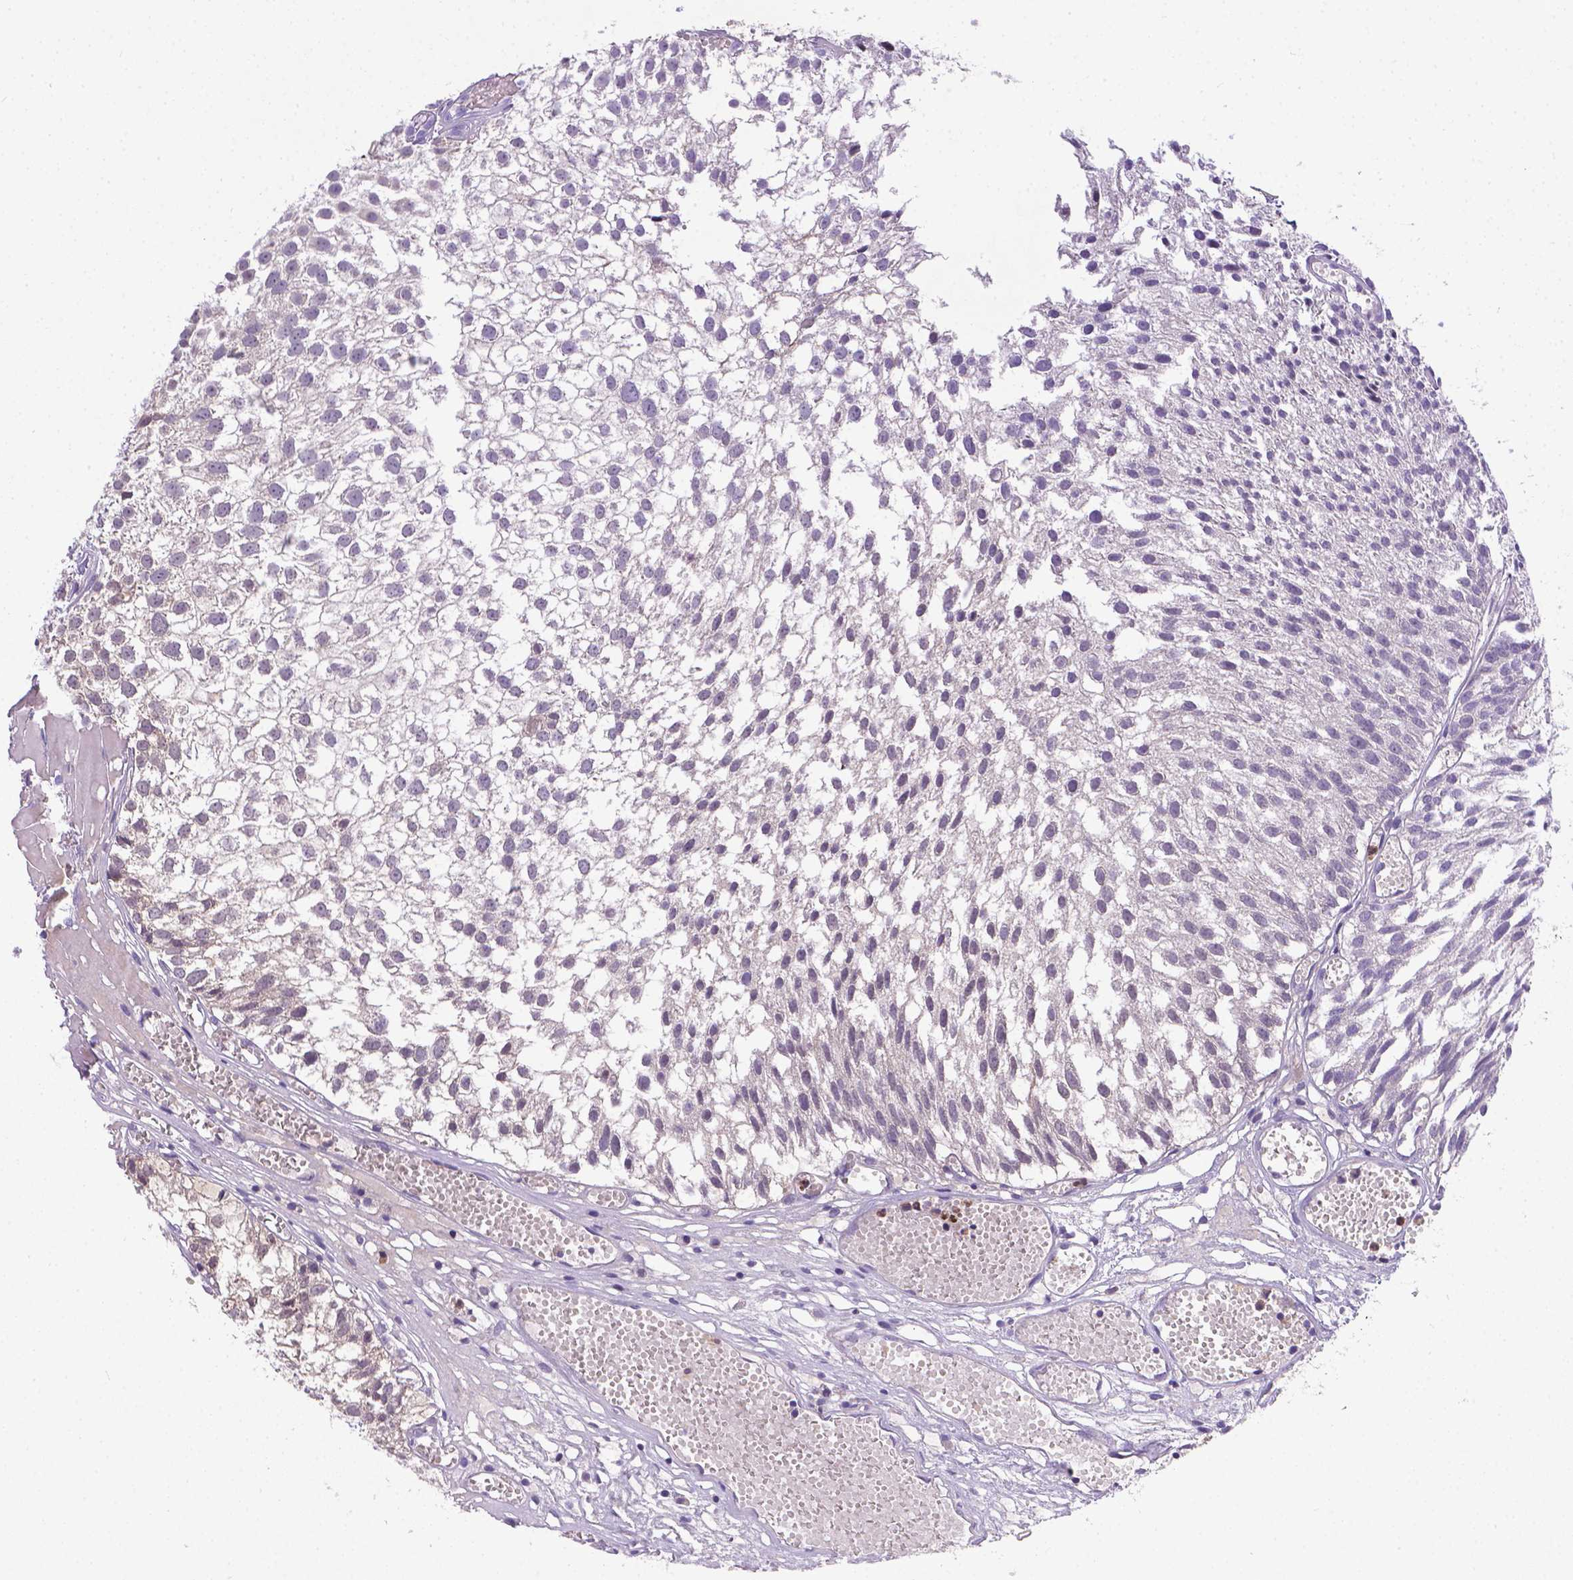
{"staining": {"intensity": "negative", "quantity": "none", "location": "none"}, "tissue": "urothelial cancer", "cell_type": "Tumor cells", "image_type": "cancer", "snomed": [{"axis": "morphology", "description": "Urothelial carcinoma, Low grade"}, {"axis": "topography", "description": "Urinary bladder"}], "caption": "High magnification brightfield microscopy of urothelial carcinoma (low-grade) stained with DAB (brown) and counterstained with hematoxylin (blue): tumor cells show no significant staining.", "gene": "TM4SF18", "patient": {"sex": "male", "age": 79}}